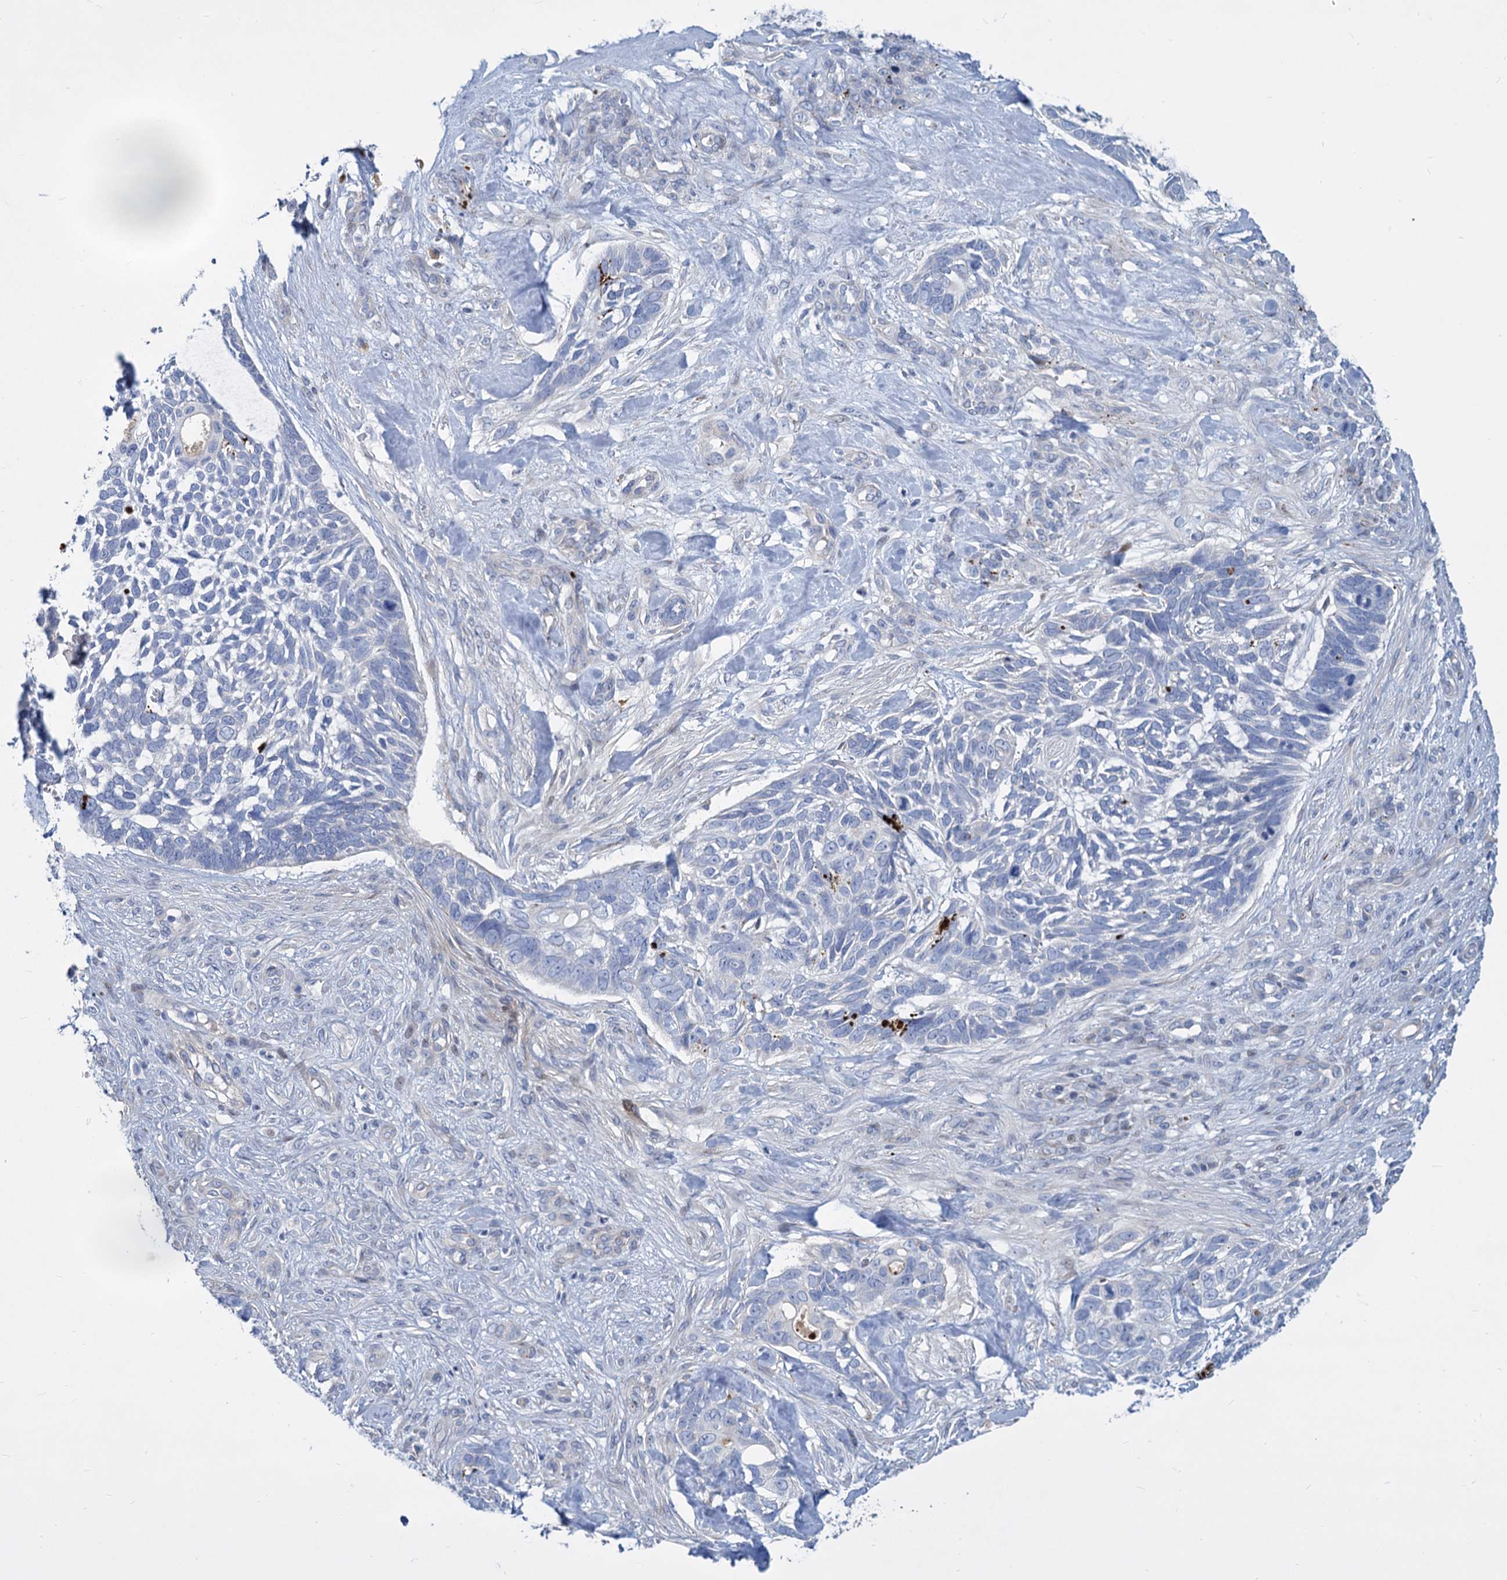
{"staining": {"intensity": "negative", "quantity": "none", "location": "none"}, "tissue": "skin cancer", "cell_type": "Tumor cells", "image_type": "cancer", "snomed": [{"axis": "morphology", "description": "Basal cell carcinoma"}, {"axis": "topography", "description": "Skin"}], "caption": "There is no significant expression in tumor cells of basal cell carcinoma (skin).", "gene": "TRIM77", "patient": {"sex": "male", "age": 88}}